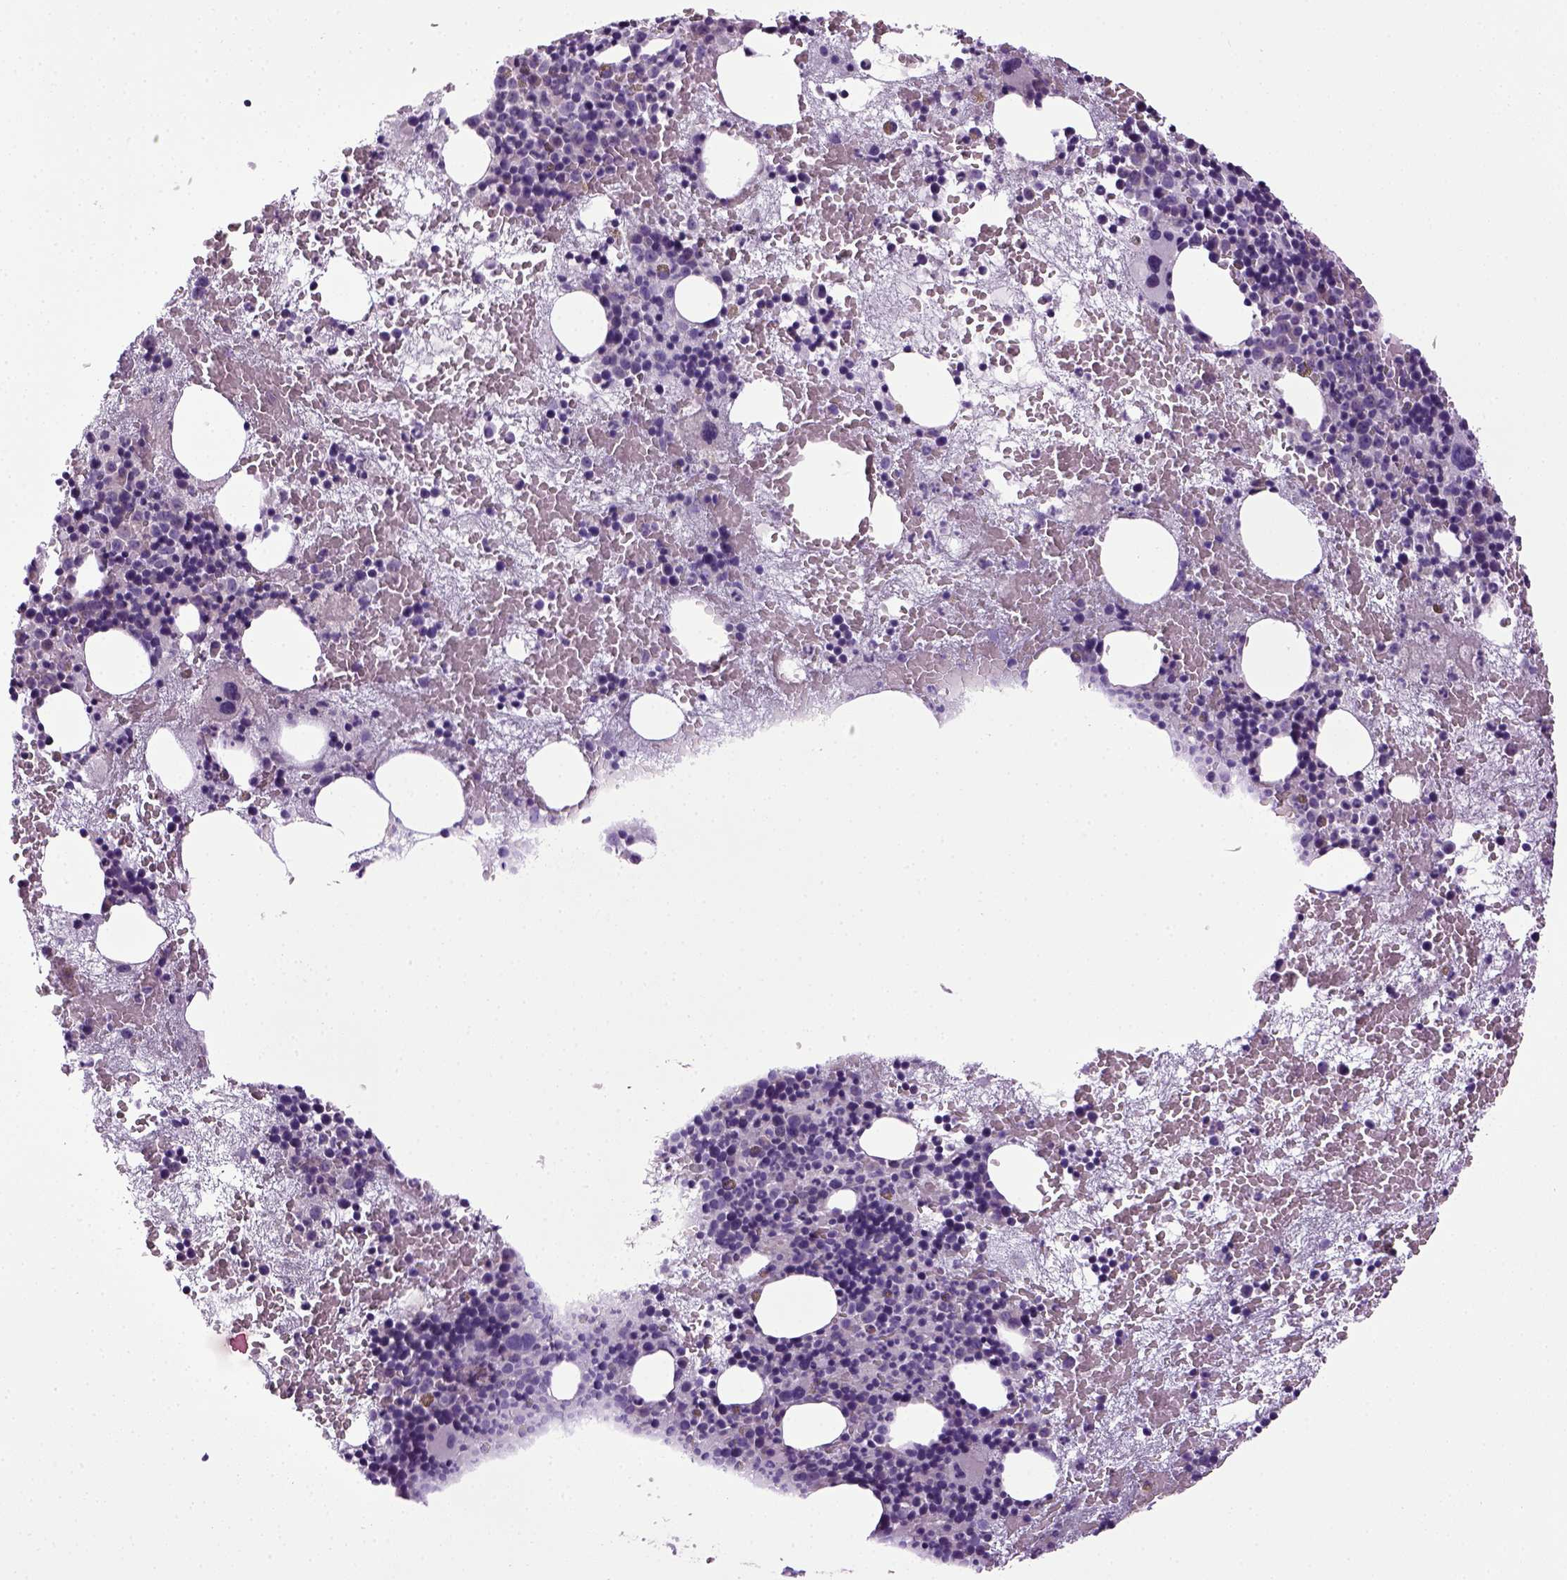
{"staining": {"intensity": "negative", "quantity": "none", "location": "none"}, "tissue": "bone marrow", "cell_type": "Hematopoietic cells", "image_type": "normal", "snomed": [{"axis": "morphology", "description": "Normal tissue, NOS"}, {"axis": "topography", "description": "Bone marrow"}], "caption": "The immunohistochemistry (IHC) photomicrograph has no significant staining in hematopoietic cells of bone marrow.", "gene": "HMCN2", "patient": {"sex": "male", "age": 79}}